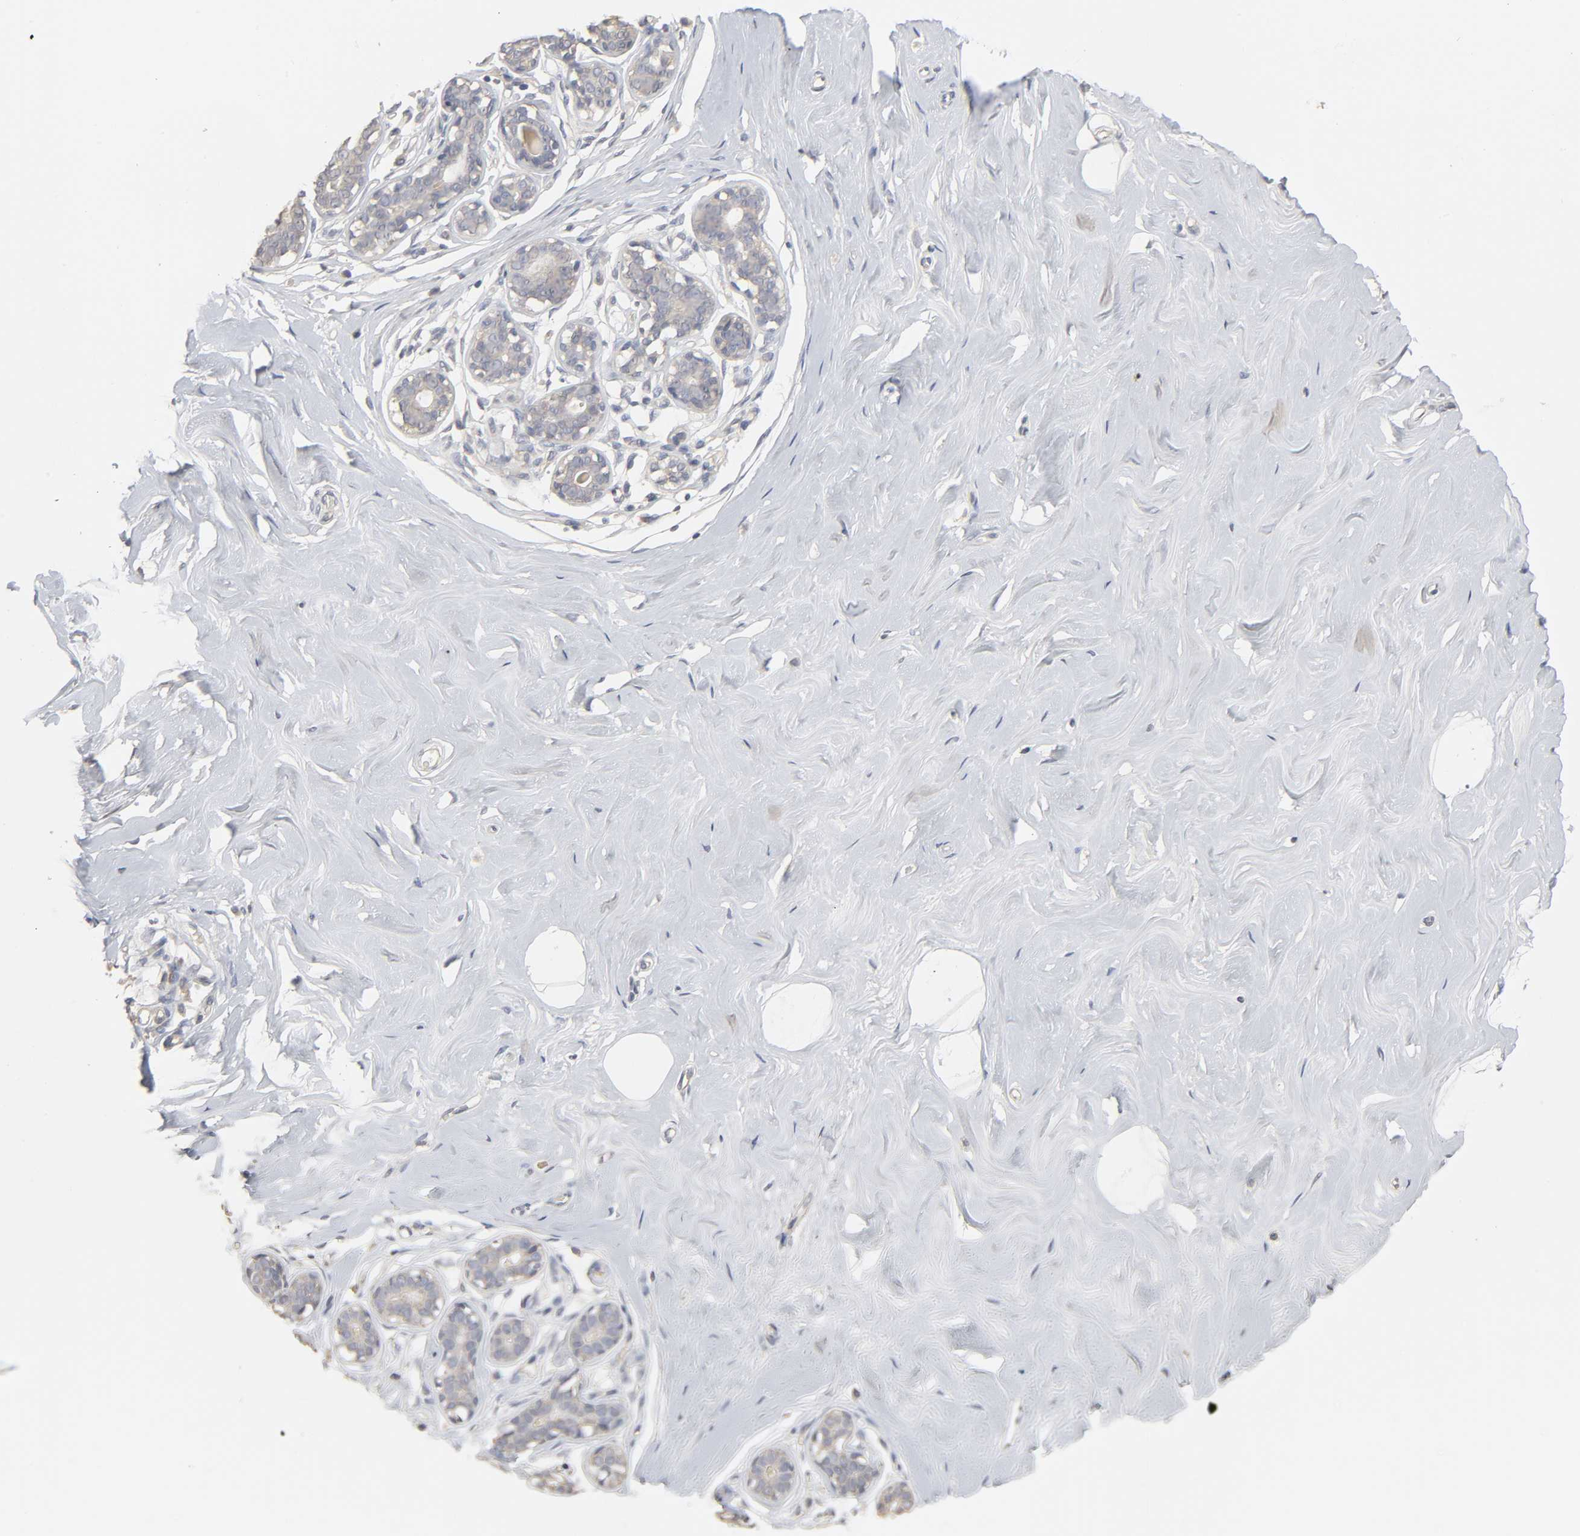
{"staining": {"intensity": "negative", "quantity": "none", "location": "none"}, "tissue": "breast", "cell_type": "Adipocytes", "image_type": "normal", "snomed": [{"axis": "morphology", "description": "Normal tissue, NOS"}, {"axis": "topography", "description": "Breast"}], "caption": "Immunohistochemical staining of benign breast demonstrates no significant staining in adipocytes.", "gene": "SLC10A2", "patient": {"sex": "female", "age": 23}}